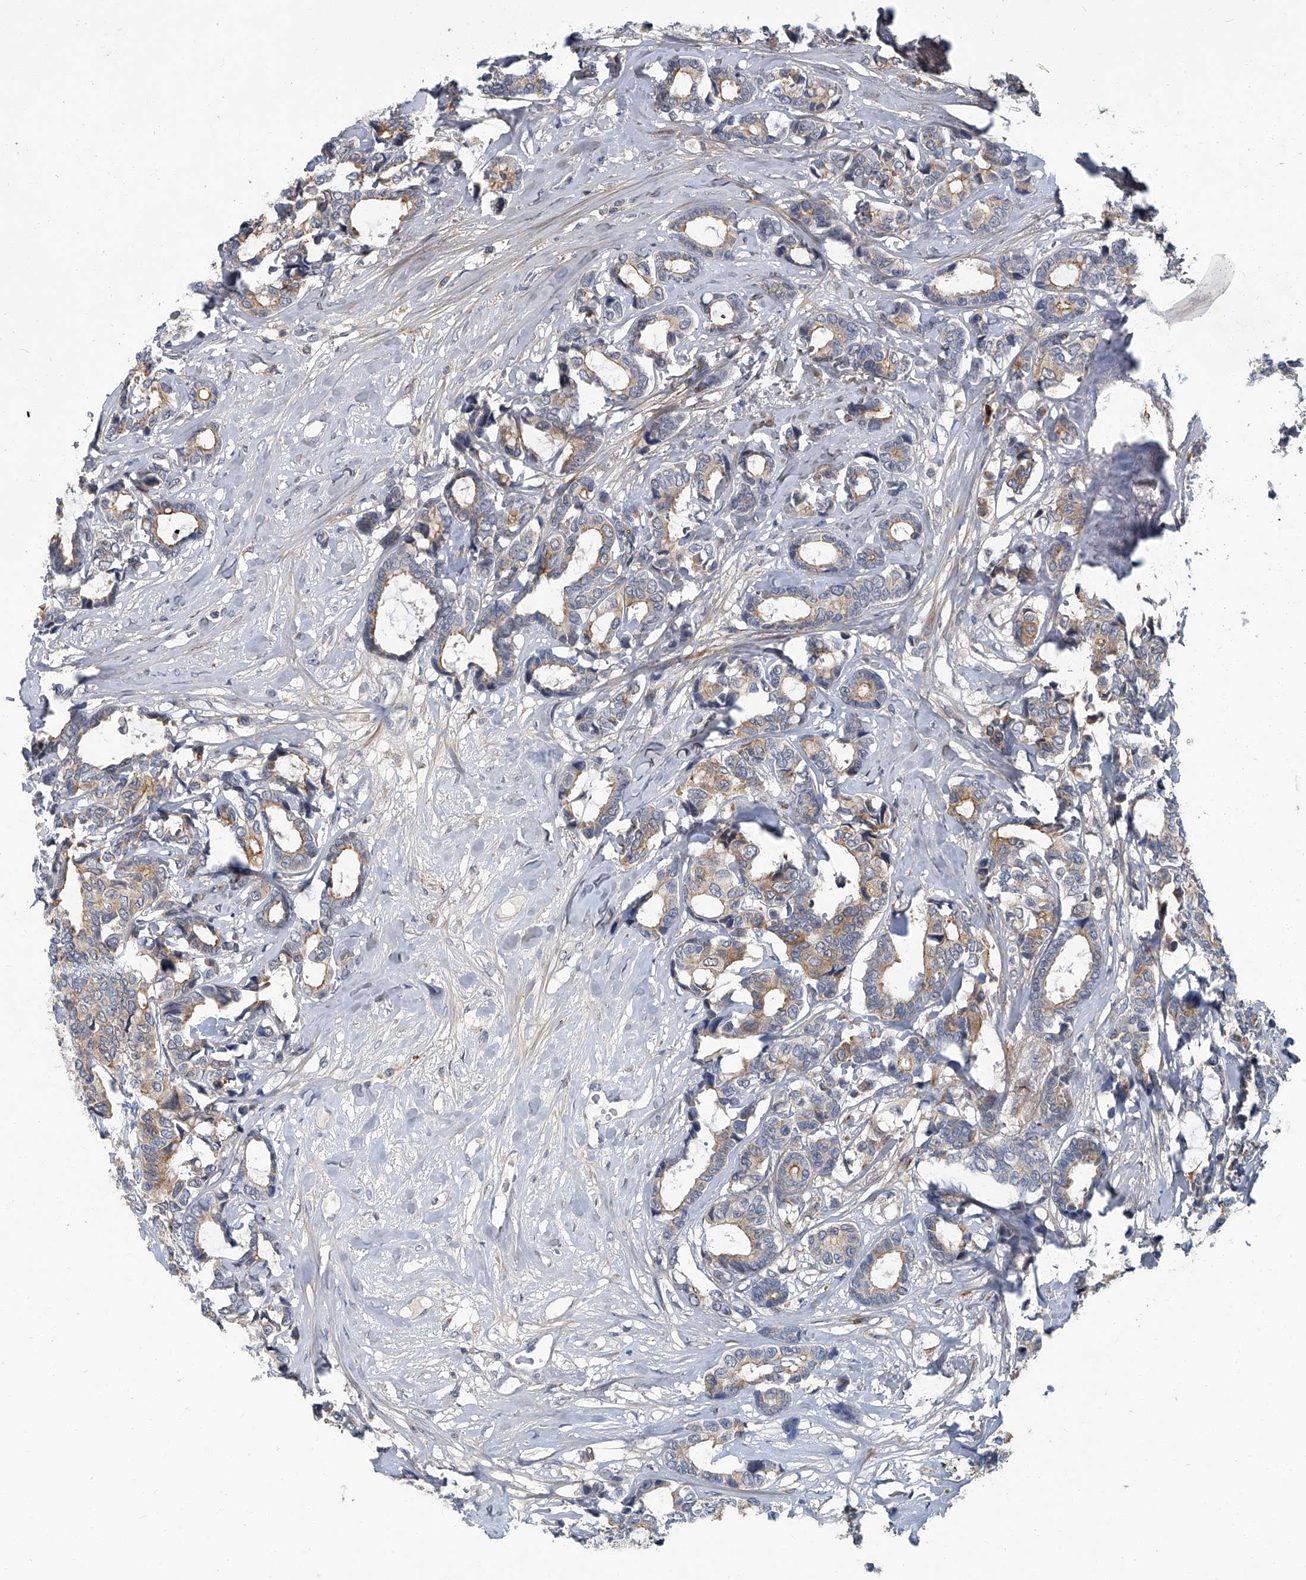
{"staining": {"intensity": "moderate", "quantity": "25%-75%", "location": "cytoplasmic/membranous"}, "tissue": "breast cancer", "cell_type": "Tumor cells", "image_type": "cancer", "snomed": [{"axis": "morphology", "description": "Duct carcinoma"}, {"axis": "topography", "description": "Breast"}], "caption": "Breast cancer (infiltrating ductal carcinoma) was stained to show a protein in brown. There is medium levels of moderate cytoplasmic/membranous staining in approximately 25%-75% of tumor cells.", "gene": "AKNAD1", "patient": {"sex": "female", "age": 87}}